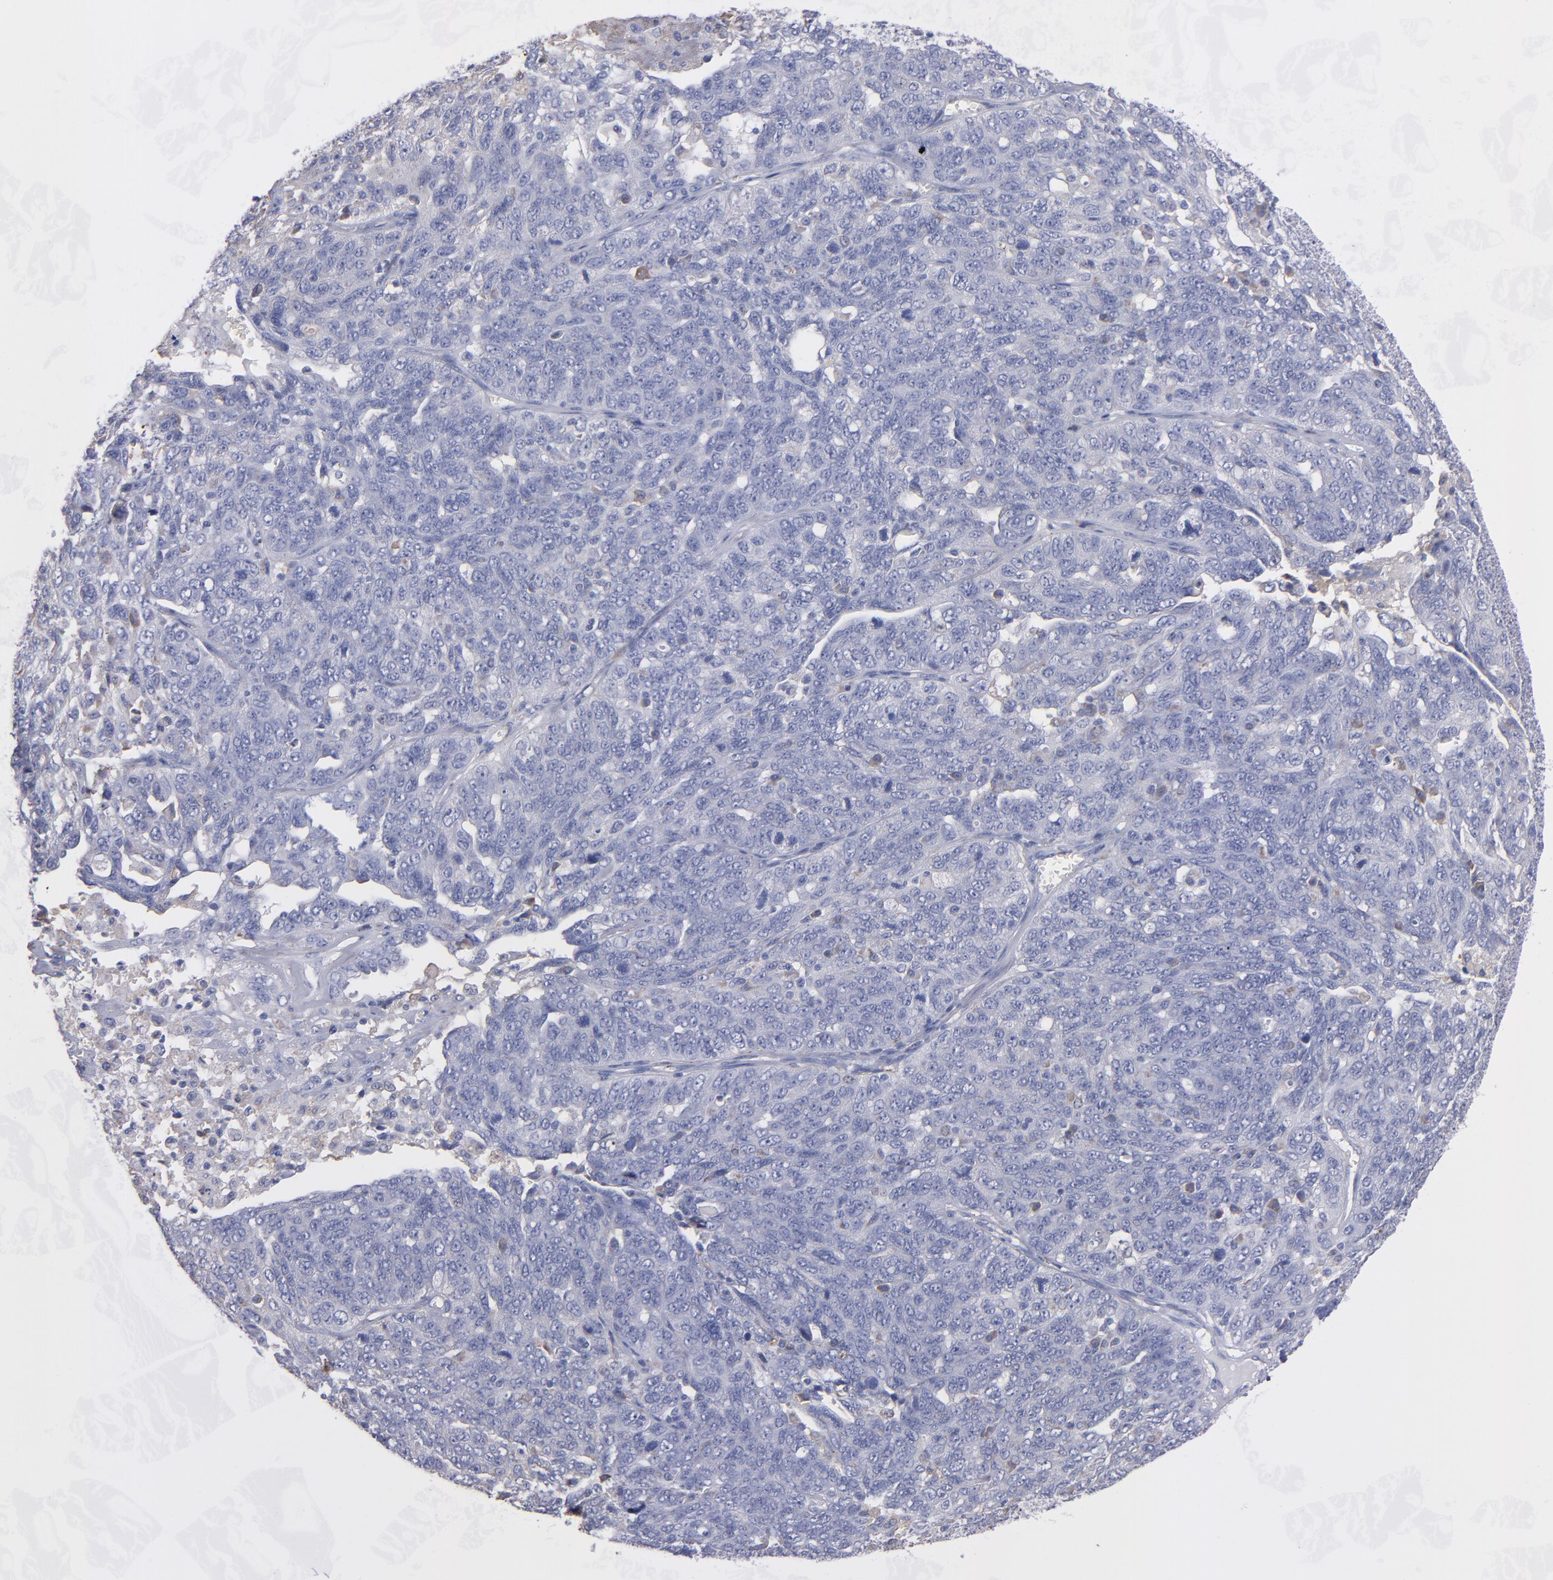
{"staining": {"intensity": "weak", "quantity": "<25%", "location": "cytoplasmic/membranous"}, "tissue": "ovarian cancer", "cell_type": "Tumor cells", "image_type": "cancer", "snomed": [{"axis": "morphology", "description": "Cystadenocarcinoma, serous, NOS"}, {"axis": "topography", "description": "Ovary"}], "caption": "Ovarian cancer stained for a protein using immunohistochemistry displays no expression tumor cells.", "gene": "MFGE8", "patient": {"sex": "female", "age": 71}}